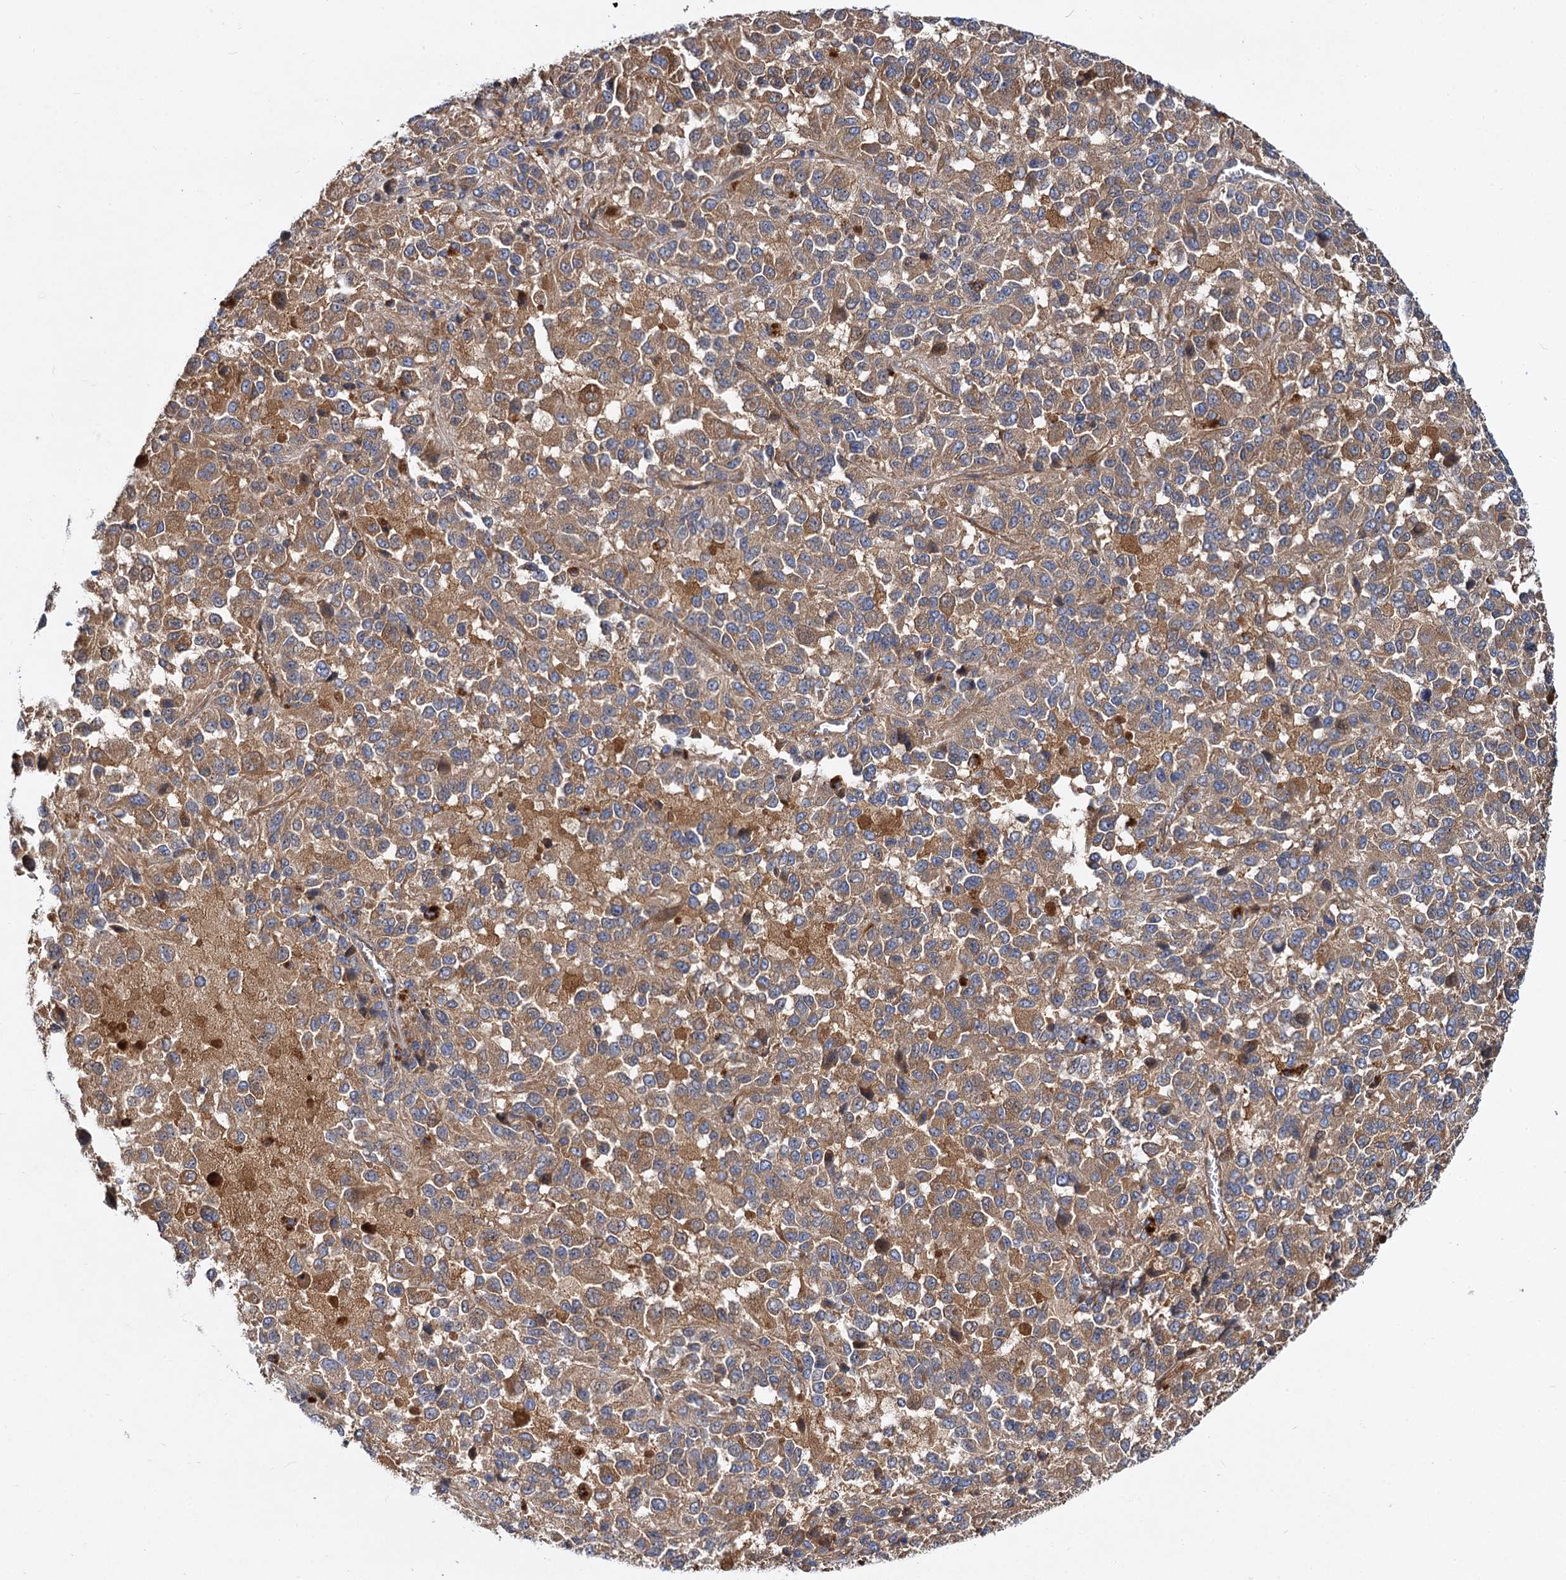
{"staining": {"intensity": "moderate", "quantity": ">75%", "location": "cytoplasmic/membranous"}, "tissue": "melanoma", "cell_type": "Tumor cells", "image_type": "cancer", "snomed": [{"axis": "morphology", "description": "Malignant melanoma, Metastatic site"}, {"axis": "topography", "description": "Lung"}], "caption": "Immunohistochemistry of malignant melanoma (metastatic site) exhibits medium levels of moderate cytoplasmic/membranous expression in approximately >75% of tumor cells.", "gene": "ALKBH7", "patient": {"sex": "male", "age": 64}}